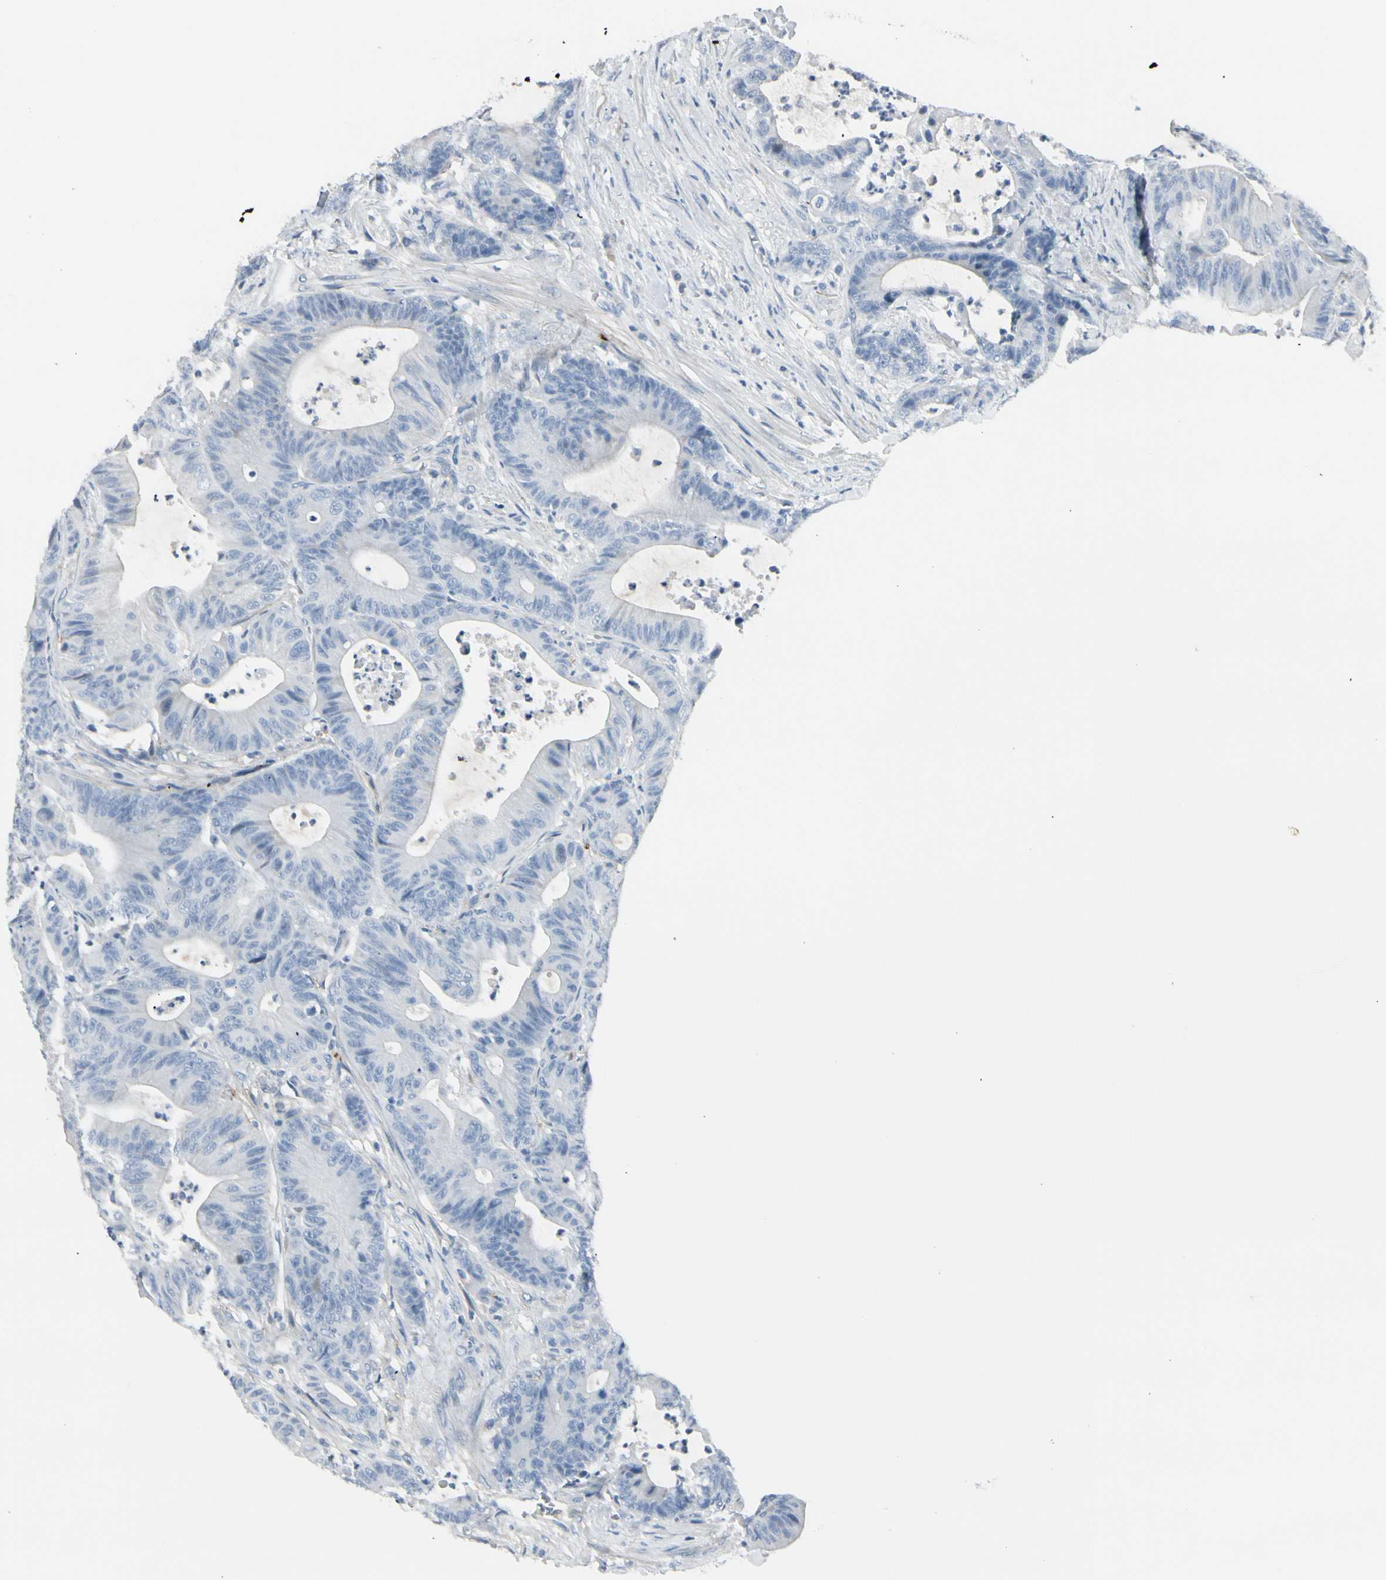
{"staining": {"intensity": "negative", "quantity": "none", "location": "none"}, "tissue": "colorectal cancer", "cell_type": "Tumor cells", "image_type": "cancer", "snomed": [{"axis": "morphology", "description": "Adenocarcinoma, NOS"}, {"axis": "topography", "description": "Colon"}], "caption": "The photomicrograph shows no significant expression in tumor cells of colorectal cancer (adenocarcinoma).", "gene": "CACNA2D1", "patient": {"sex": "female", "age": 84}}